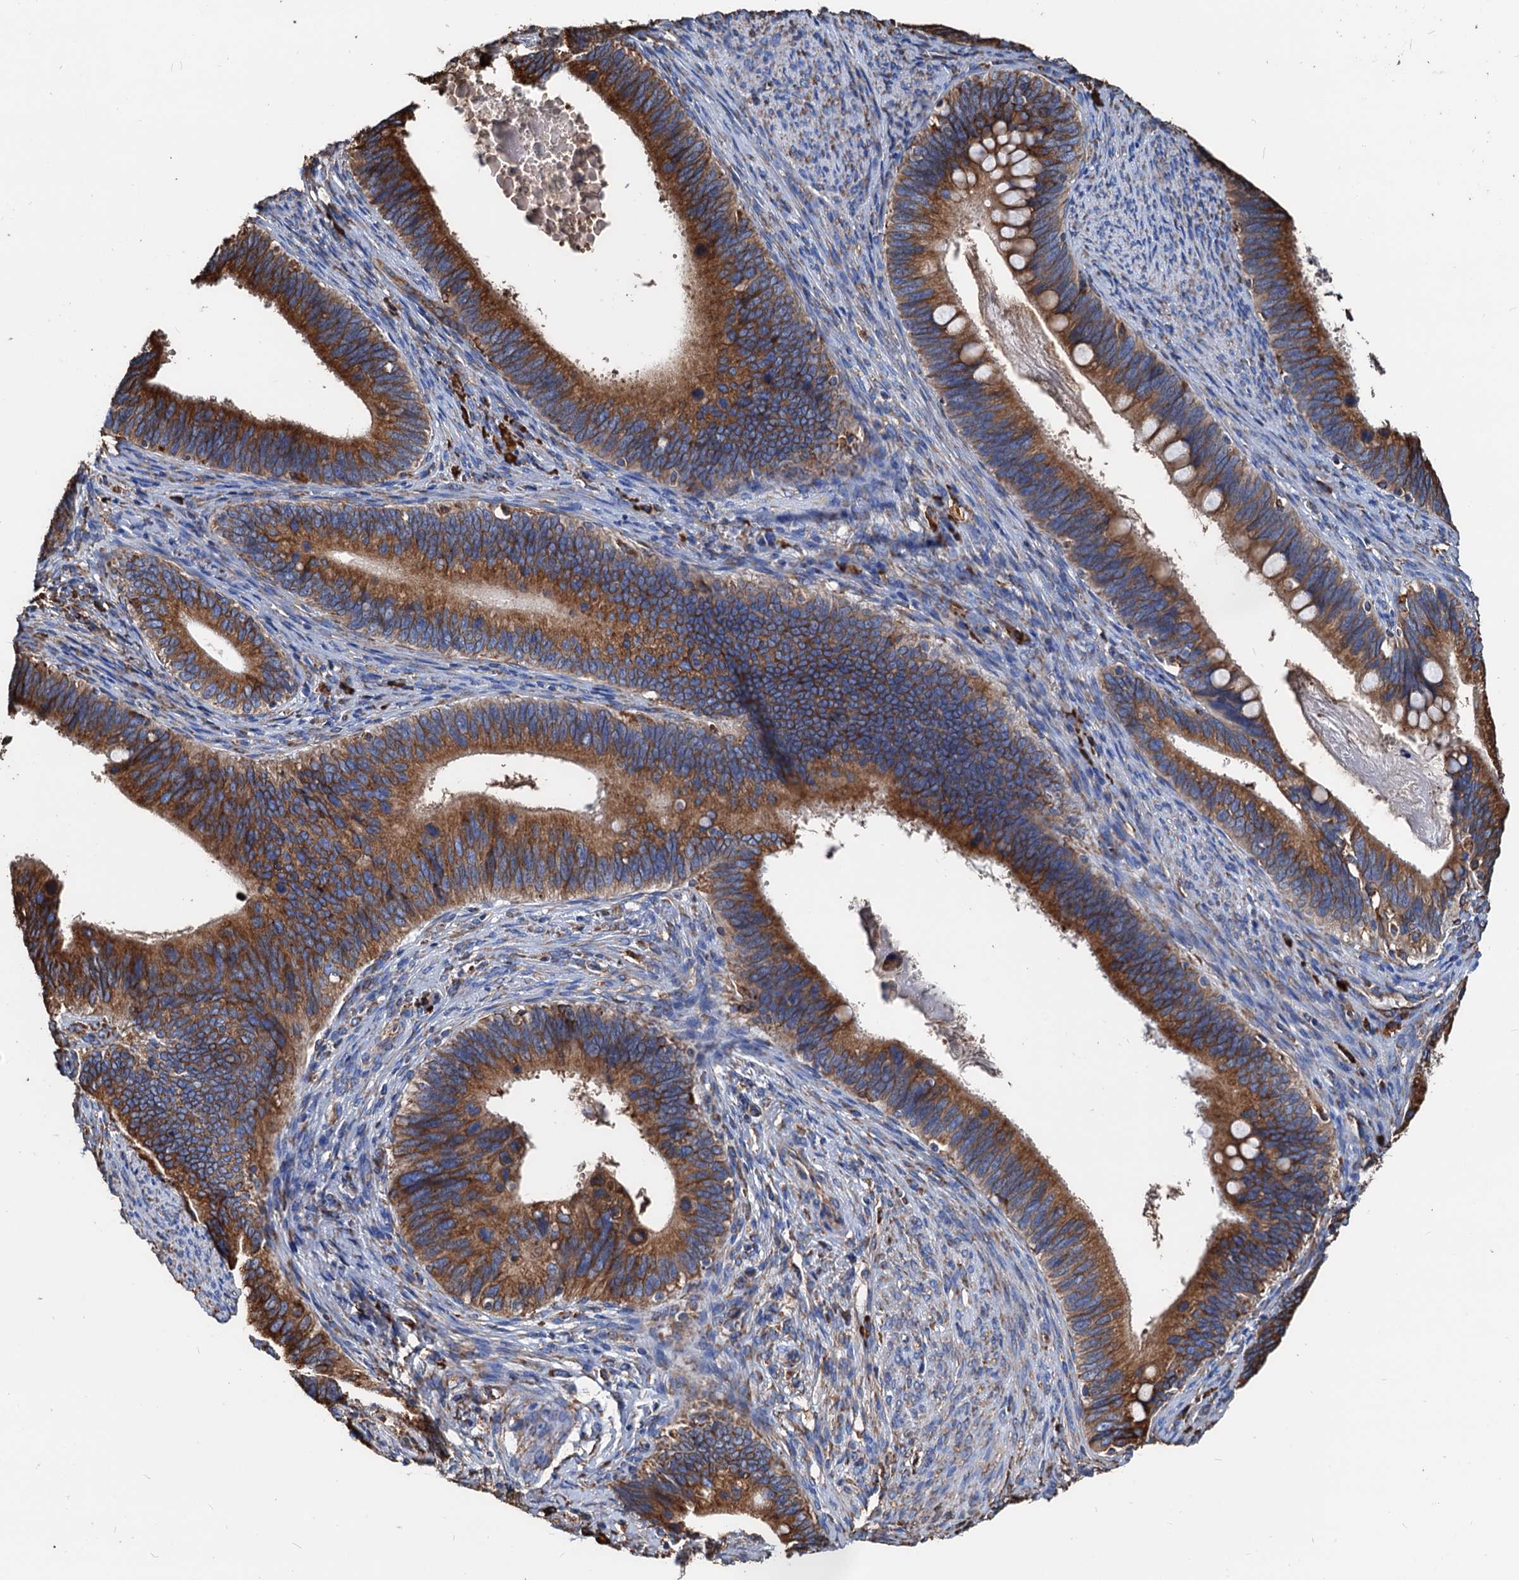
{"staining": {"intensity": "strong", "quantity": ">75%", "location": "cytoplasmic/membranous"}, "tissue": "cervical cancer", "cell_type": "Tumor cells", "image_type": "cancer", "snomed": [{"axis": "morphology", "description": "Adenocarcinoma, NOS"}, {"axis": "topography", "description": "Cervix"}], "caption": "Brown immunohistochemical staining in human cervical cancer (adenocarcinoma) exhibits strong cytoplasmic/membranous expression in about >75% of tumor cells. (IHC, brightfield microscopy, high magnification).", "gene": "HSPA5", "patient": {"sex": "female", "age": 42}}